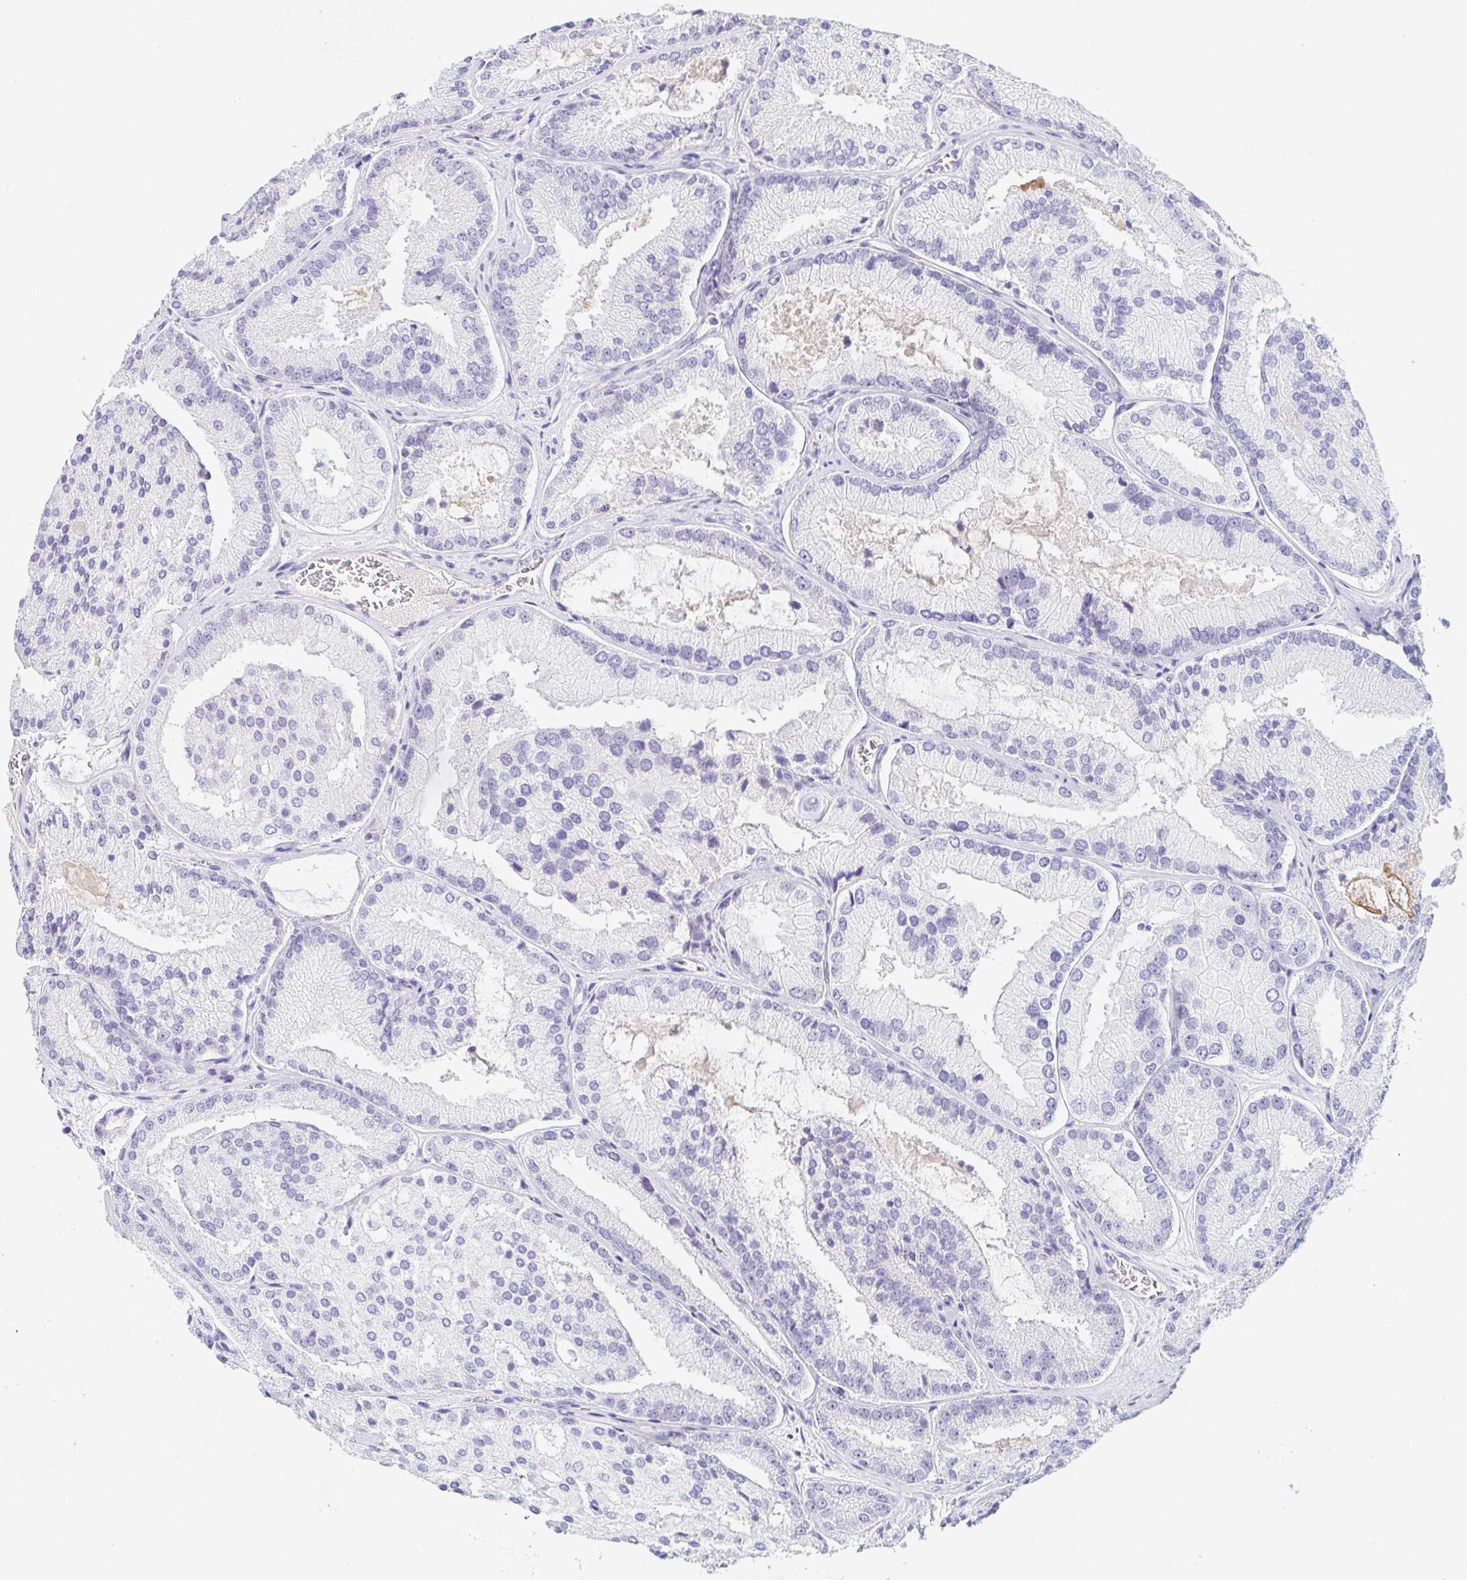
{"staining": {"intensity": "negative", "quantity": "none", "location": "none"}, "tissue": "prostate cancer", "cell_type": "Tumor cells", "image_type": "cancer", "snomed": [{"axis": "morphology", "description": "Adenocarcinoma, High grade"}, {"axis": "topography", "description": "Prostate"}], "caption": "DAB immunohistochemical staining of human prostate cancer (adenocarcinoma (high-grade)) exhibits no significant expression in tumor cells.", "gene": "TEX44", "patient": {"sex": "male", "age": 73}}